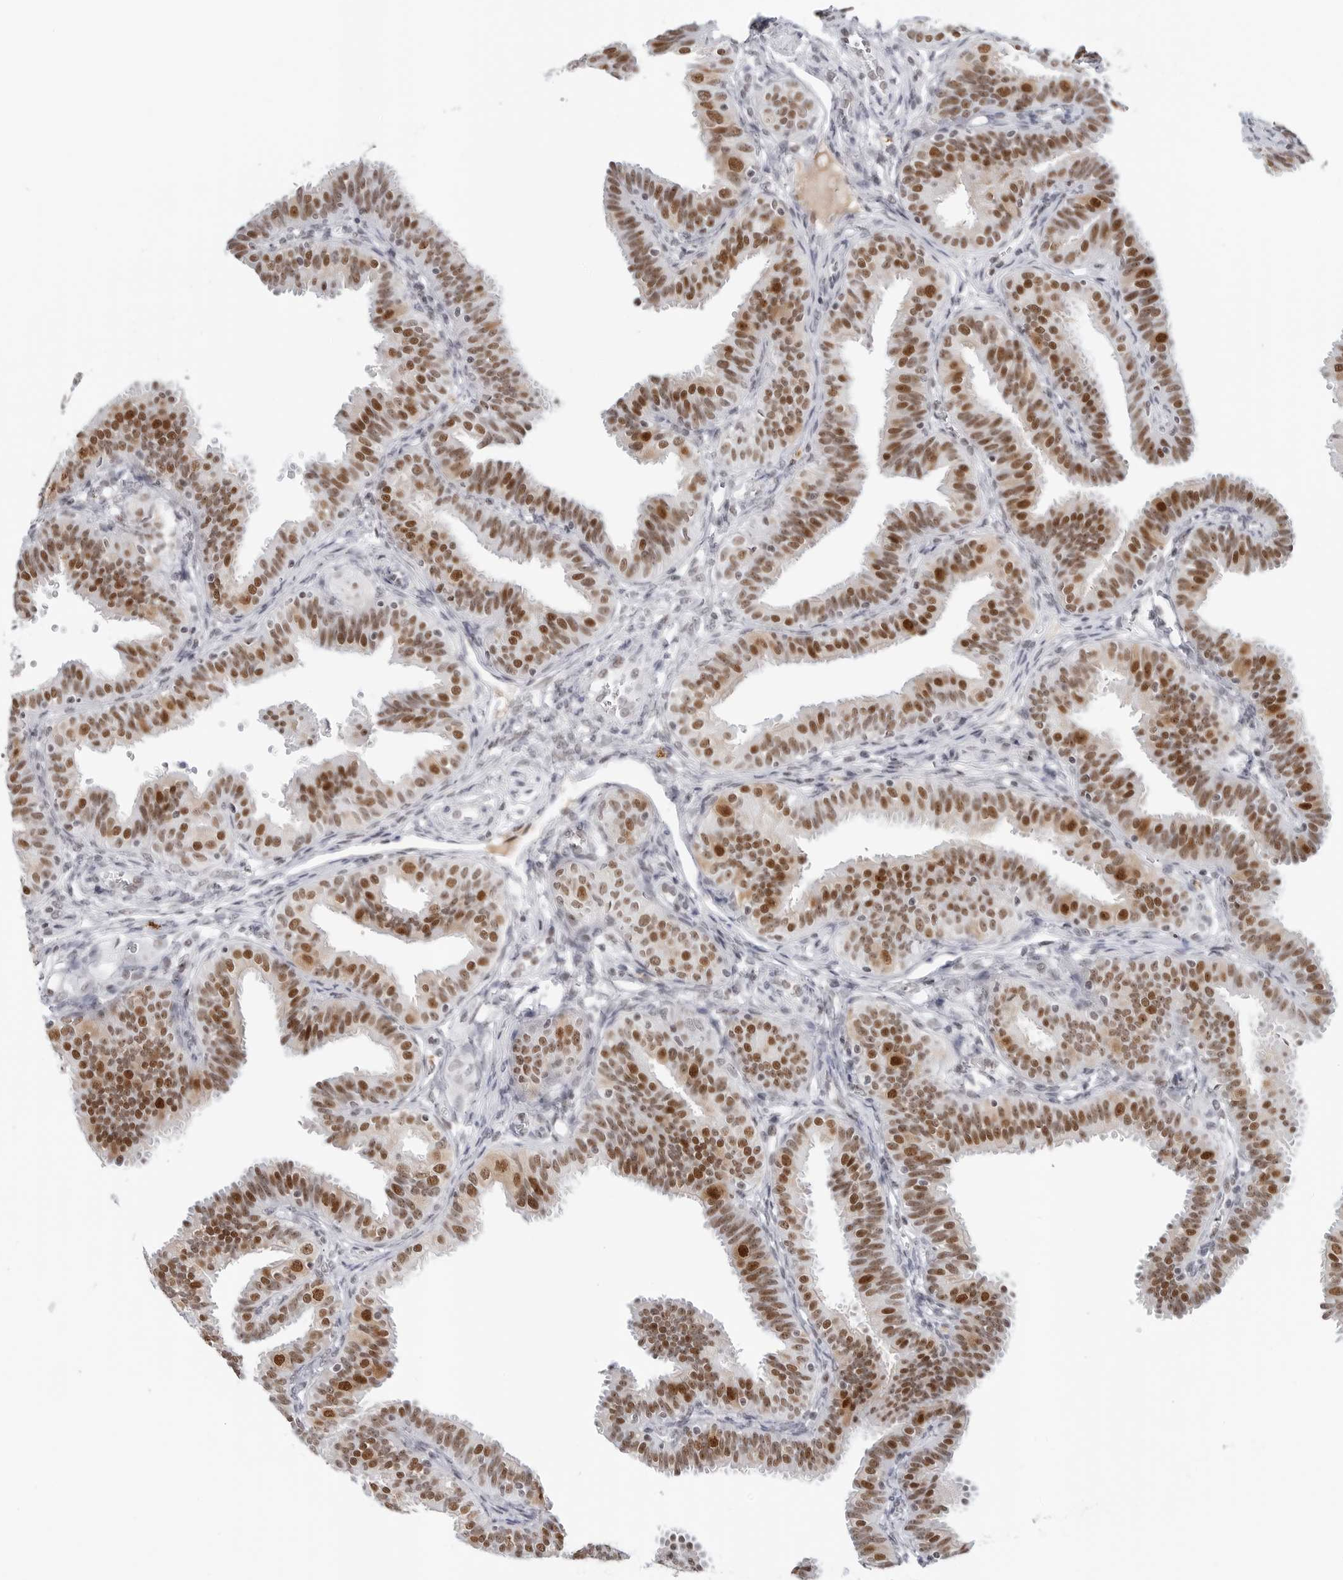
{"staining": {"intensity": "strong", "quantity": ">75%", "location": "nuclear"}, "tissue": "fallopian tube", "cell_type": "Glandular cells", "image_type": "normal", "snomed": [{"axis": "morphology", "description": "Normal tissue, NOS"}, {"axis": "topography", "description": "Fallopian tube"}], "caption": "The micrograph demonstrates staining of benign fallopian tube, revealing strong nuclear protein positivity (brown color) within glandular cells. (IHC, brightfield microscopy, high magnification).", "gene": "WRAP53", "patient": {"sex": "female", "age": 35}}